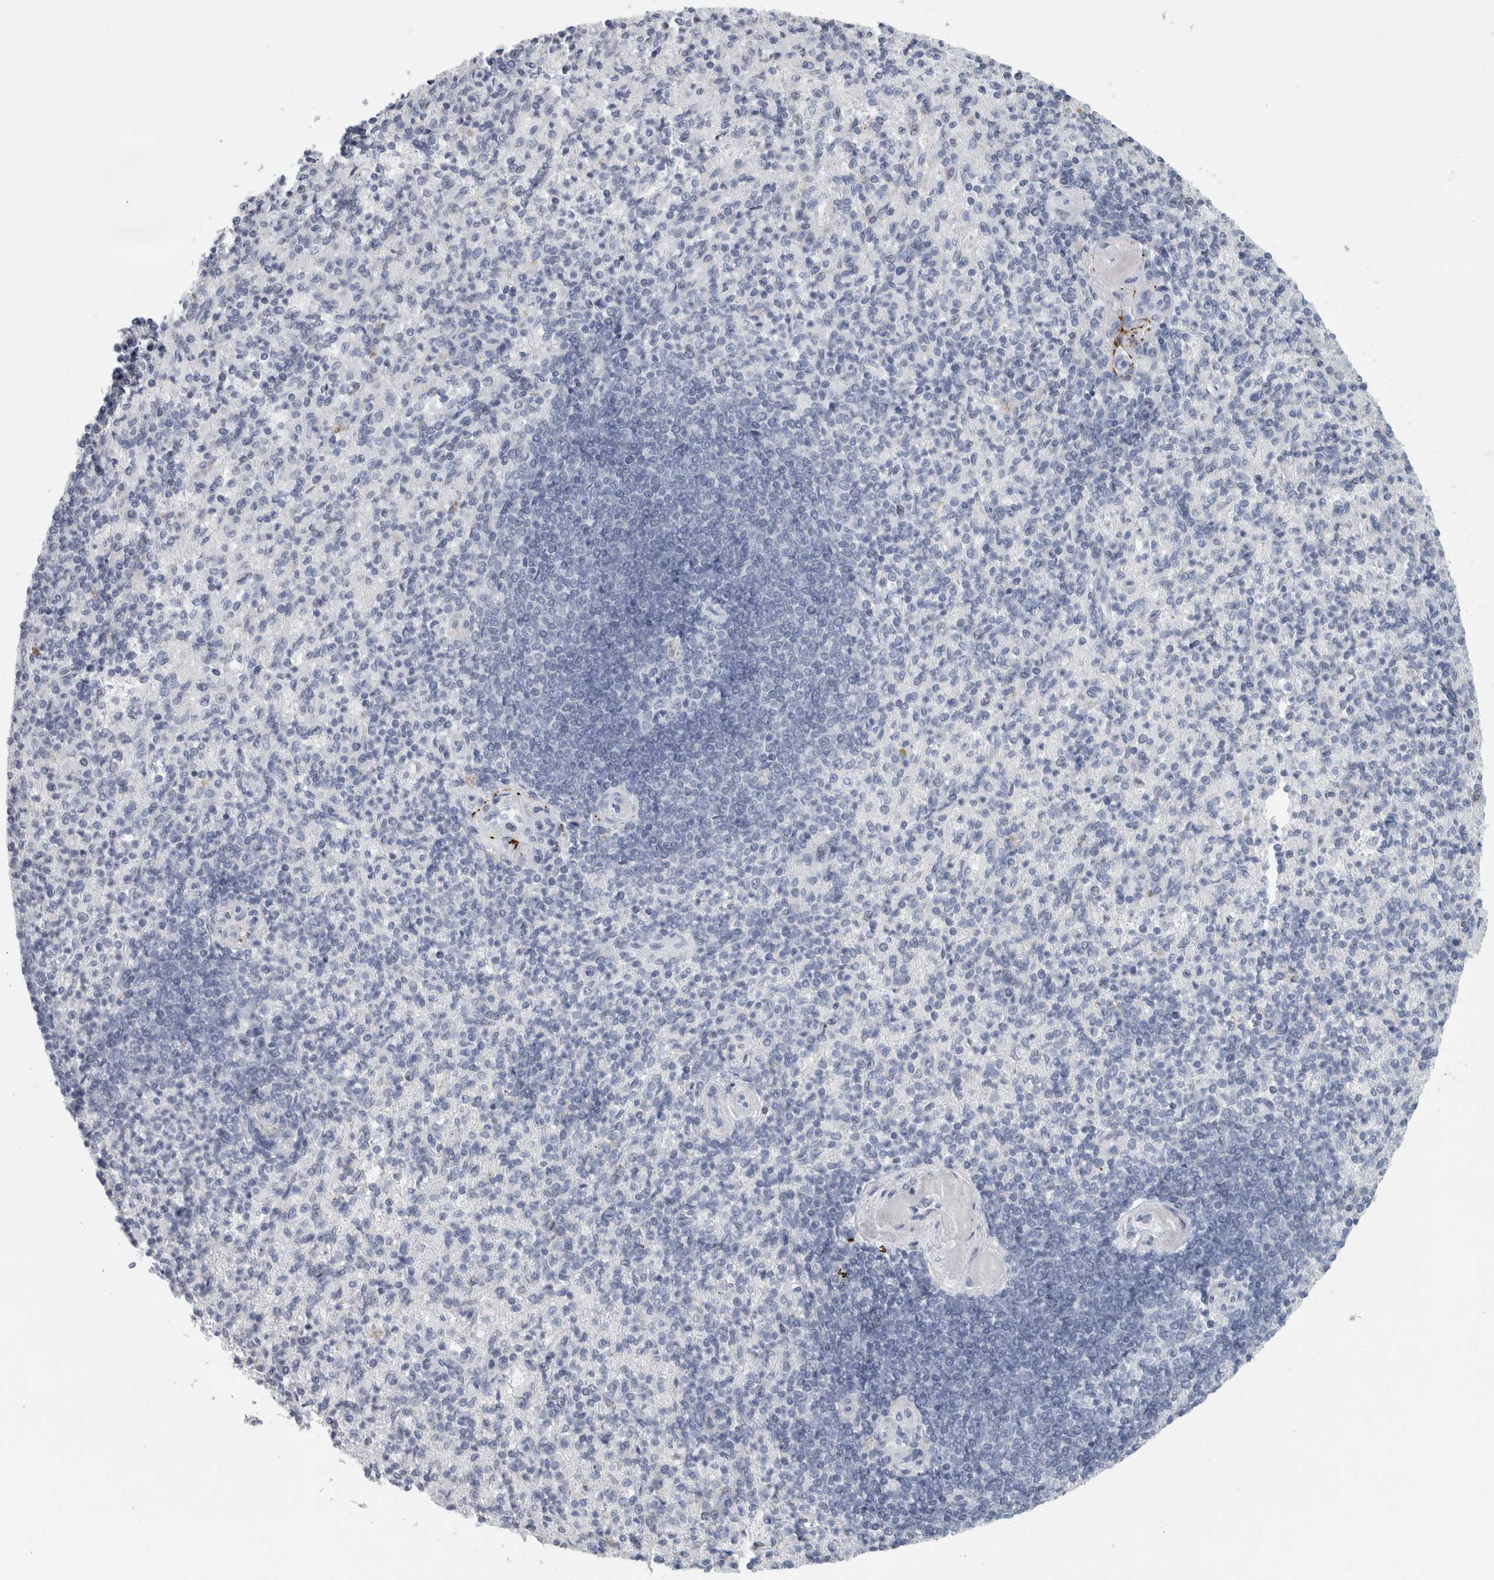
{"staining": {"intensity": "negative", "quantity": "none", "location": "none"}, "tissue": "spleen", "cell_type": "Cells in red pulp", "image_type": "normal", "snomed": [{"axis": "morphology", "description": "Normal tissue, NOS"}, {"axis": "topography", "description": "Spleen"}], "caption": "High magnification brightfield microscopy of benign spleen stained with DAB (3,3'-diaminobenzidine) (brown) and counterstained with hematoxylin (blue): cells in red pulp show no significant positivity. Brightfield microscopy of immunohistochemistry (IHC) stained with DAB (brown) and hematoxylin (blue), captured at high magnification.", "gene": "CPE", "patient": {"sex": "female", "age": 74}}